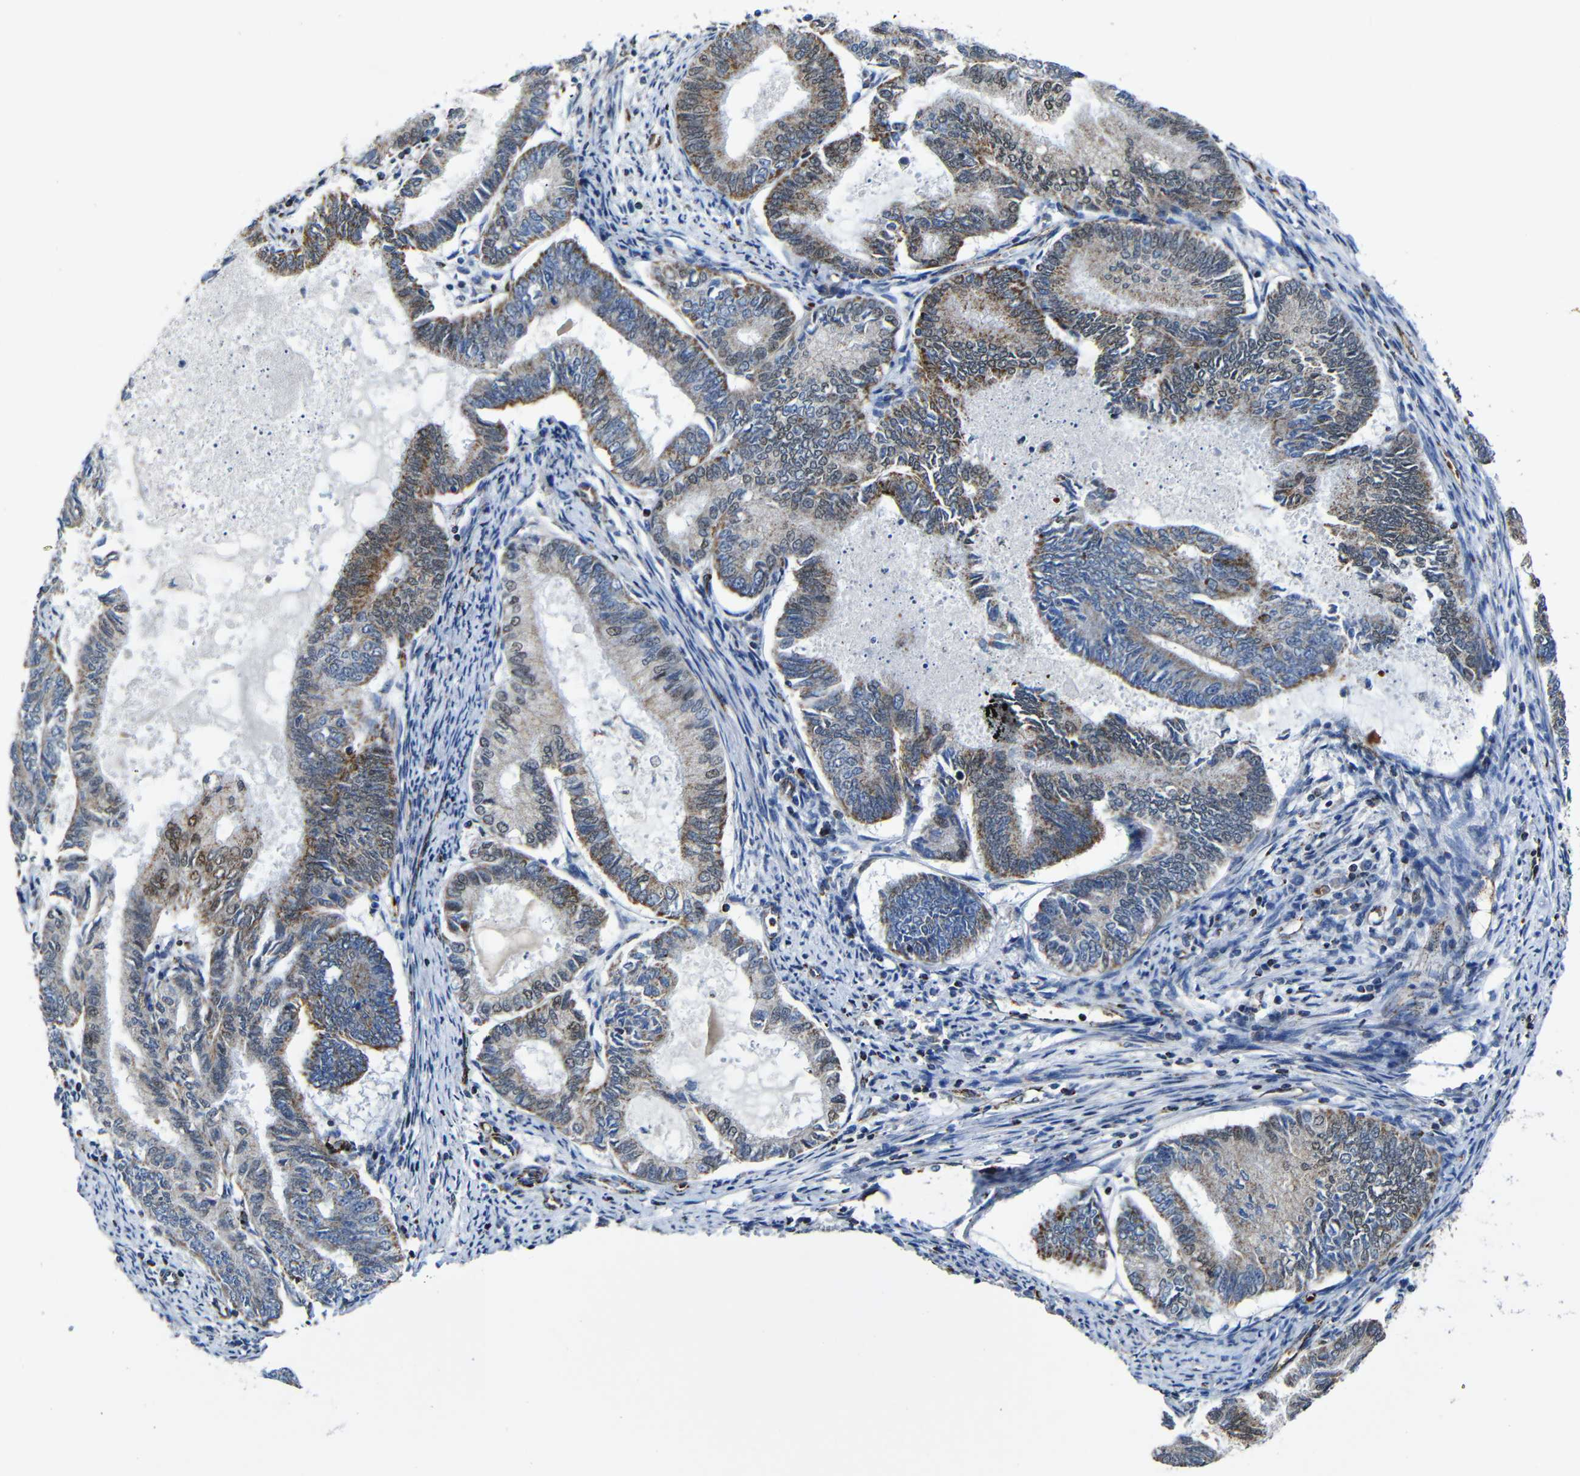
{"staining": {"intensity": "moderate", "quantity": "25%-75%", "location": "cytoplasmic/membranous"}, "tissue": "endometrial cancer", "cell_type": "Tumor cells", "image_type": "cancer", "snomed": [{"axis": "morphology", "description": "Adenocarcinoma, NOS"}, {"axis": "topography", "description": "Endometrium"}], "caption": "Immunohistochemistry image of neoplastic tissue: endometrial cancer (adenocarcinoma) stained using immunohistochemistry displays medium levels of moderate protein expression localized specifically in the cytoplasmic/membranous of tumor cells, appearing as a cytoplasmic/membranous brown color.", "gene": "CA5B", "patient": {"sex": "female", "age": 86}}